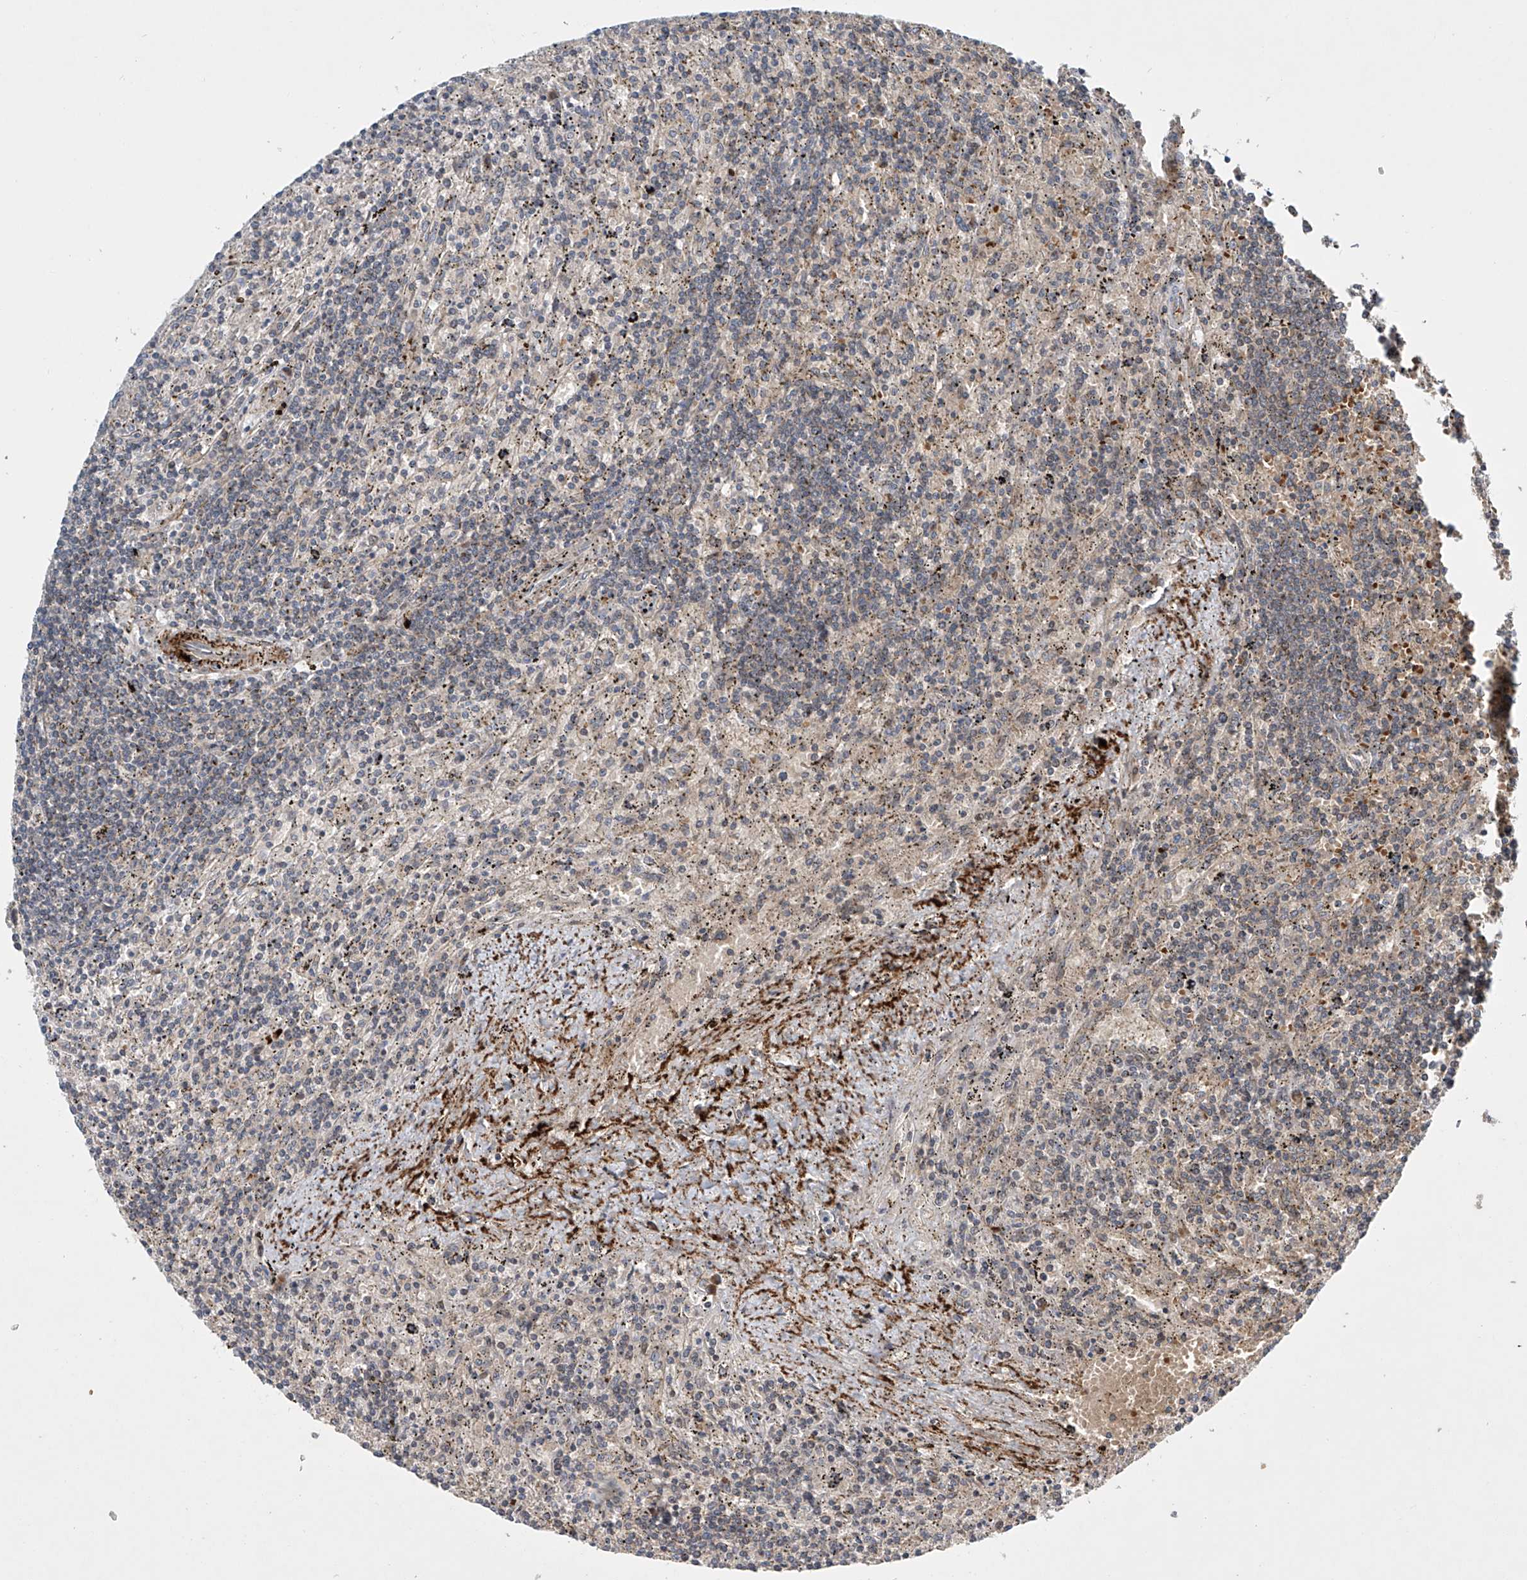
{"staining": {"intensity": "negative", "quantity": "none", "location": "none"}, "tissue": "lymphoma", "cell_type": "Tumor cells", "image_type": "cancer", "snomed": [{"axis": "morphology", "description": "Malignant lymphoma, non-Hodgkin's type, Low grade"}, {"axis": "topography", "description": "Spleen"}], "caption": "This is an immunohistochemistry (IHC) micrograph of lymphoma. There is no positivity in tumor cells.", "gene": "TJAP1", "patient": {"sex": "male", "age": 76}}